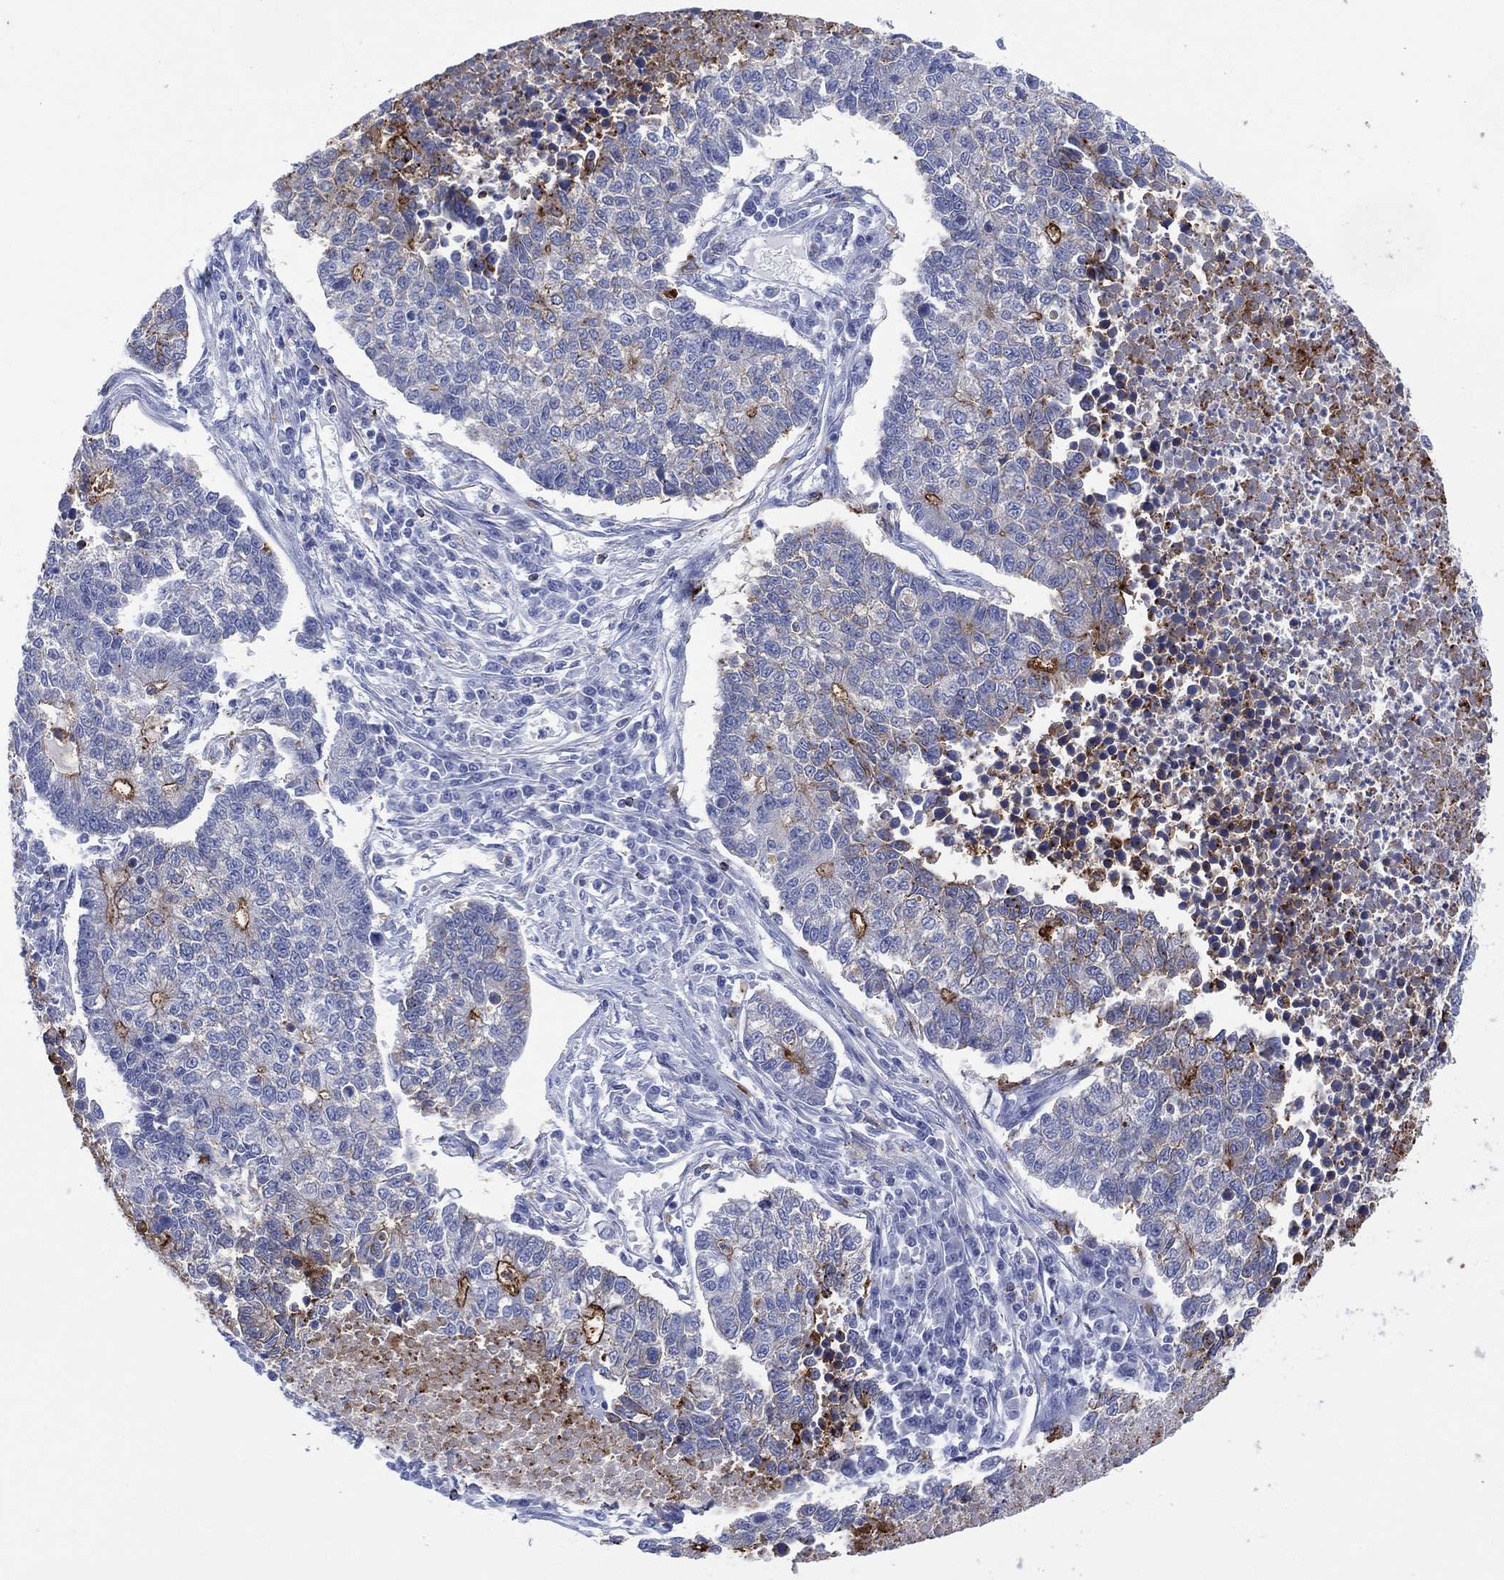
{"staining": {"intensity": "strong", "quantity": "<25%", "location": "cytoplasmic/membranous"}, "tissue": "lung cancer", "cell_type": "Tumor cells", "image_type": "cancer", "snomed": [{"axis": "morphology", "description": "Adenocarcinoma, NOS"}, {"axis": "topography", "description": "Lung"}], "caption": "An image showing strong cytoplasmic/membranous expression in about <25% of tumor cells in adenocarcinoma (lung), as visualized by brown immunohistochemical staining.", "gene": "DPP4", "patient": {"sex": "male", "age": 57}}